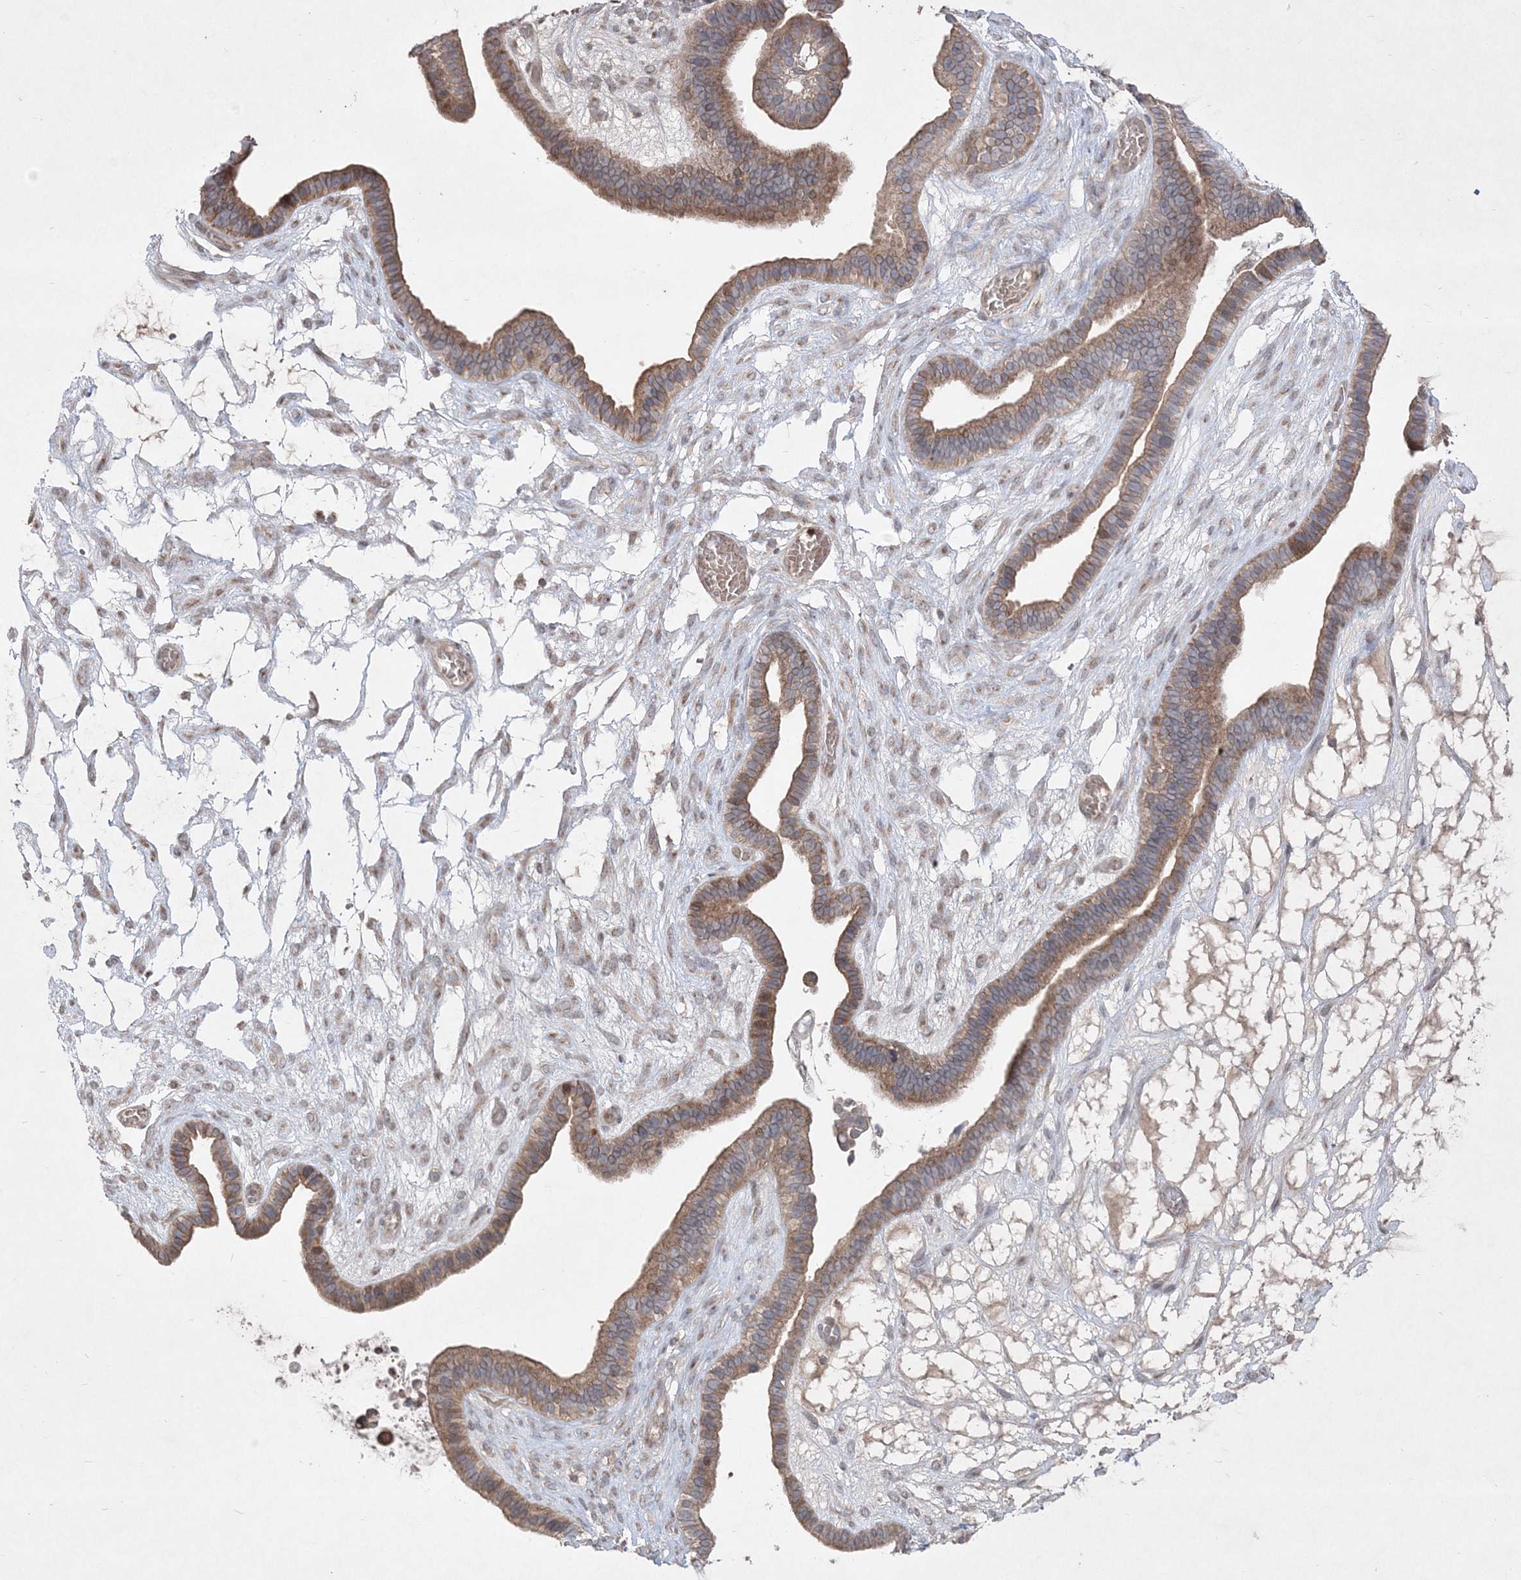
{"staining": {"intensity": "moderate", "quantity": ">75%", "location": "cytoplasmic/membranous"}, "tissue": "ovarian cancer", "cell_type": "Tumor cells", "image_type": "cancer", "snomed": [{"axis": "morphology", "description": "Cystadenocarcinoma, serous, NOS"}, {"axis": "topography", "description": "Ovary"}], "caption": "Protein analysis of ovarian serous cystadenocarcinoma tissue exhibits moderate cytoplasmic/membranous staining in approximately >75% of tumor cells.", "gene": "CLNK", "patient": {"sex": "female", "age": 56}}